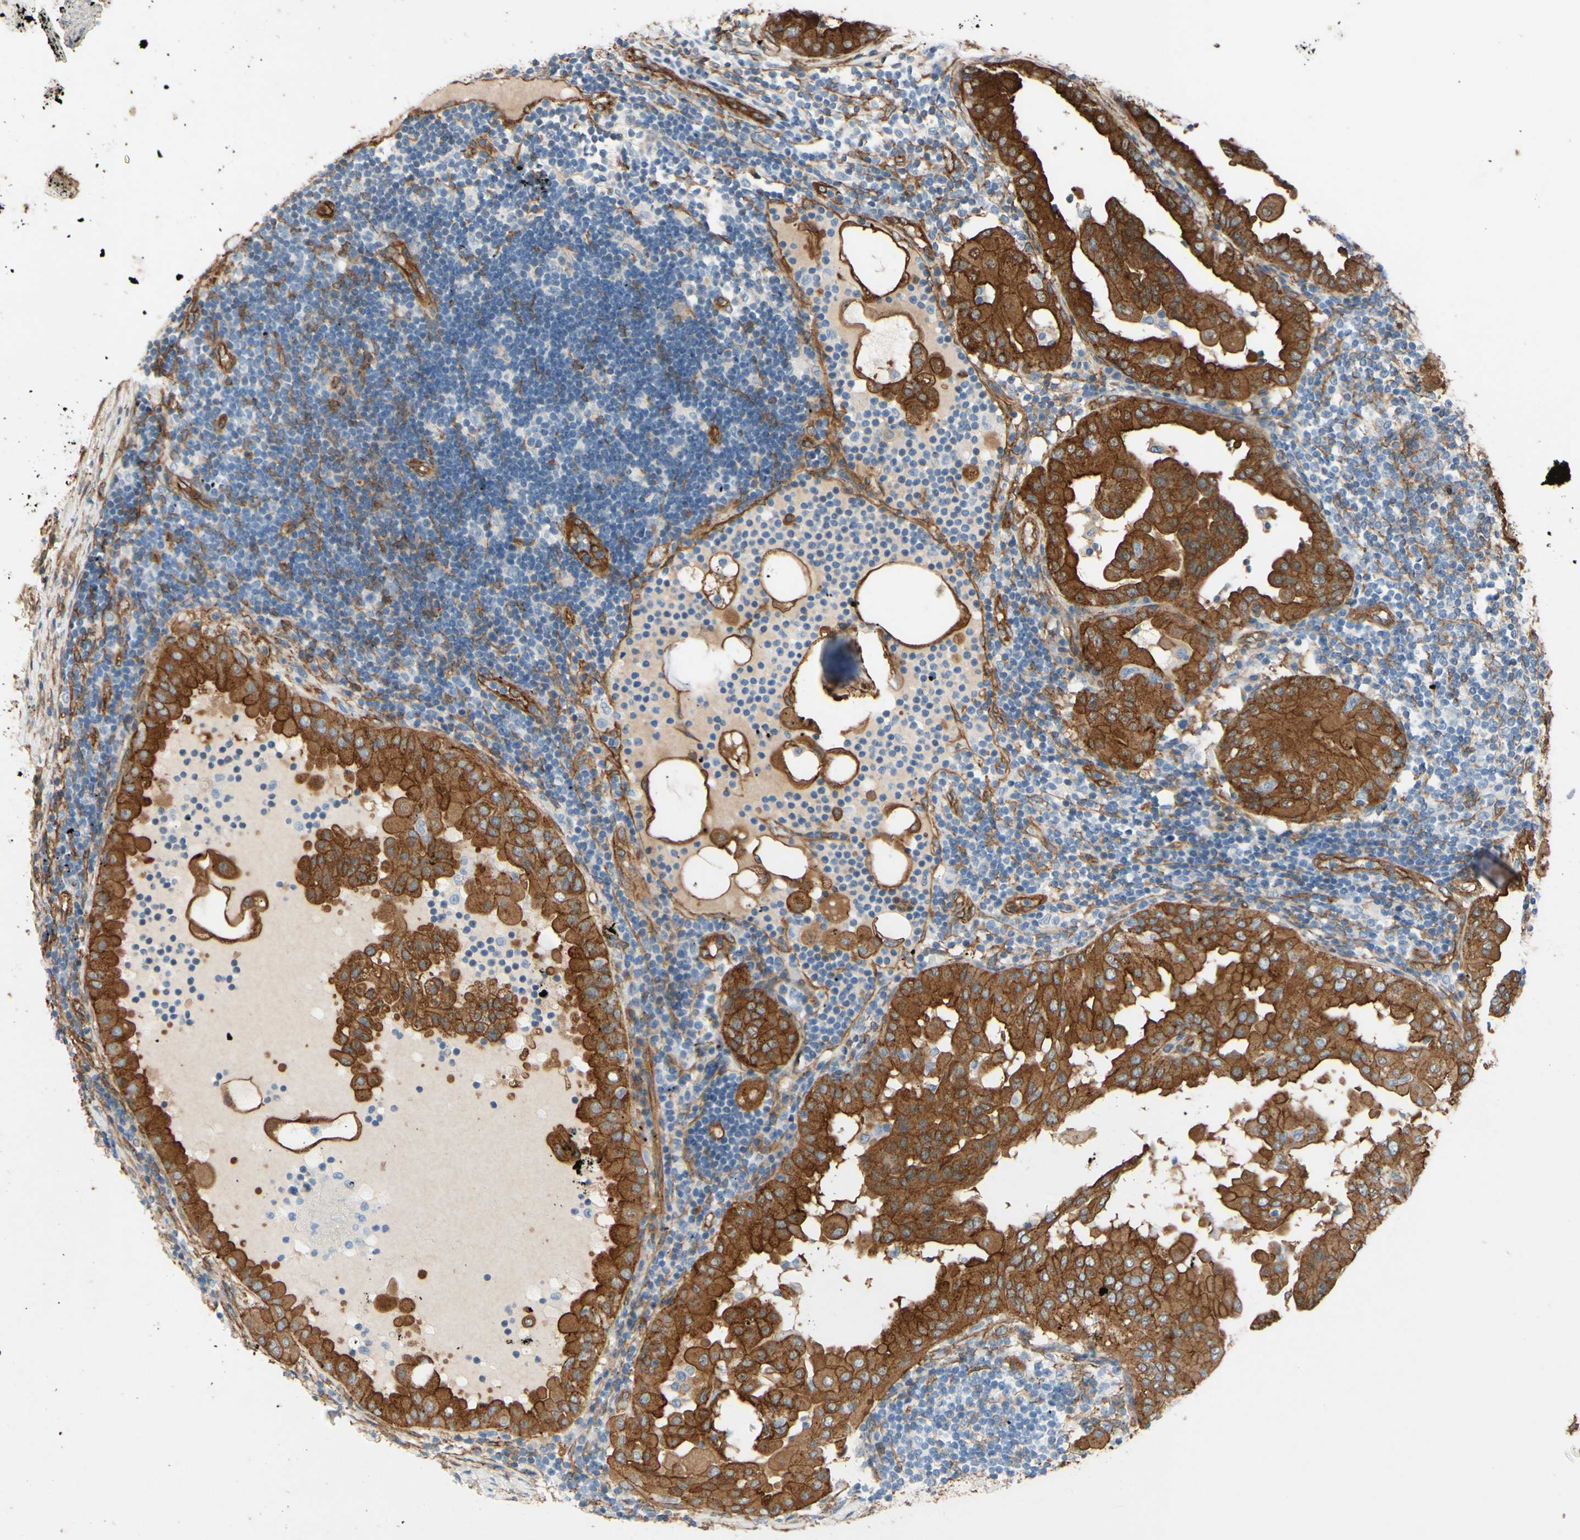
{"staining": {"intensity": "strong", "quantity": ">75%", "location": "cytoplasmic/membranous"}, "tissue": "thyroid cancer", "cell_type": "Tumor cells", "image_type": "cancer", "snomed": [{"axis": "morphology", "description": "Papillary adenocarcinoma, NOS"}, {"axis": "topography", "description": "Thyroid gland"}], "caption": "This is an image of IHC staining of papillary adenocarcinoma (thyroid), which shows strong expression in the cytoplasmic/membranous of tumor cells.", "gene": "CTTNBP2", "patient": {"sex": "male", "age": 33}}